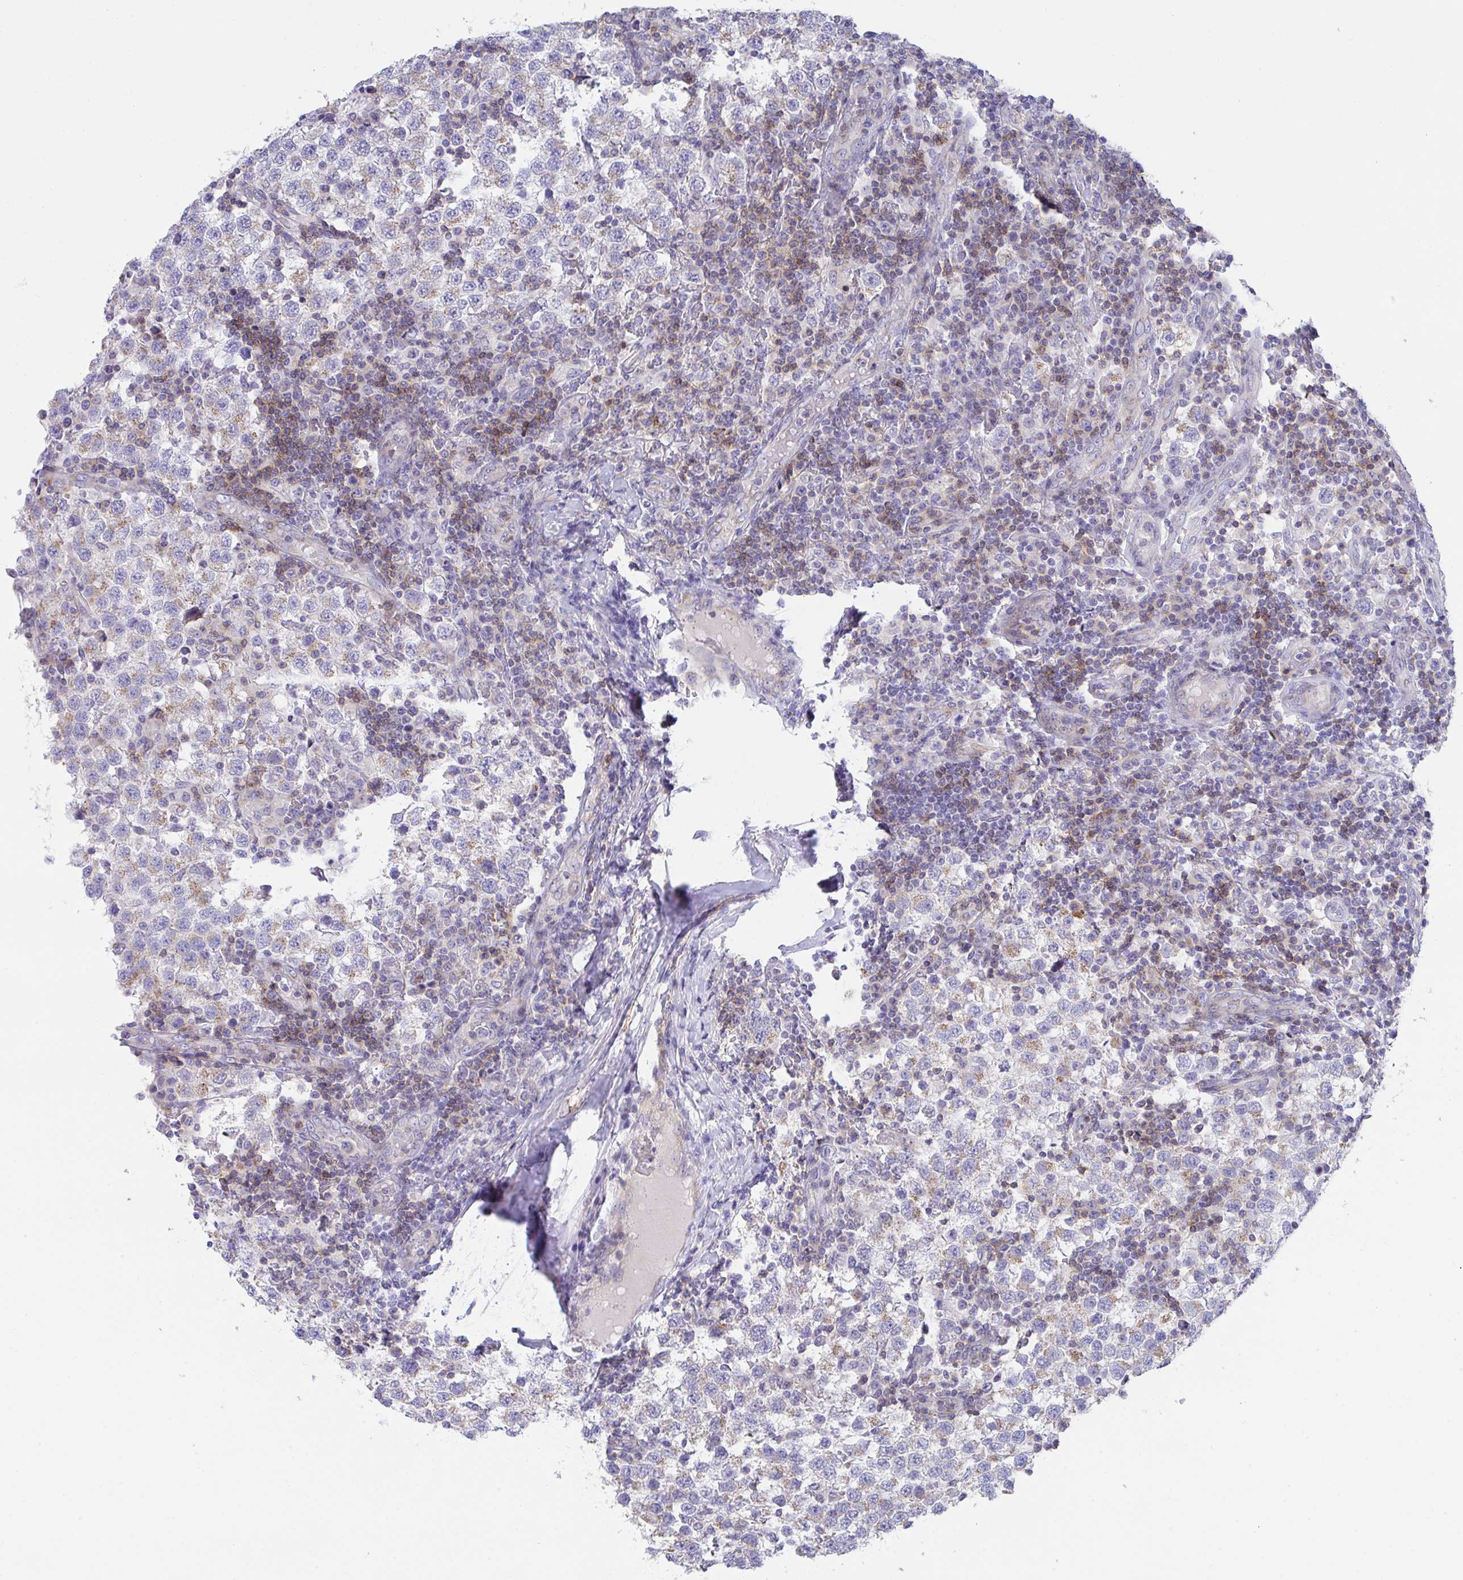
{"staining": {"intensity": "weak", "quantity": "<25%", "location": "cytoplasmic/membranous"}, "tissue": "testis cancer", "cell_type": "Tumor cells", "image_type": "cancer", "snomed": [{"axis": "morphology", "description": "Seminoma, NOS"}, {"axis": "topography", "description": "Testis"}], "caption": "Tumor cells are negative for brown protein staining in testis seminoma. (Stains: DAB IHC with hematoxylin counter stain, Microscopy: brightfield microscopy at high magnification).", "gene": "MIA3", "patient": {"sex": "male", "age": 34}}